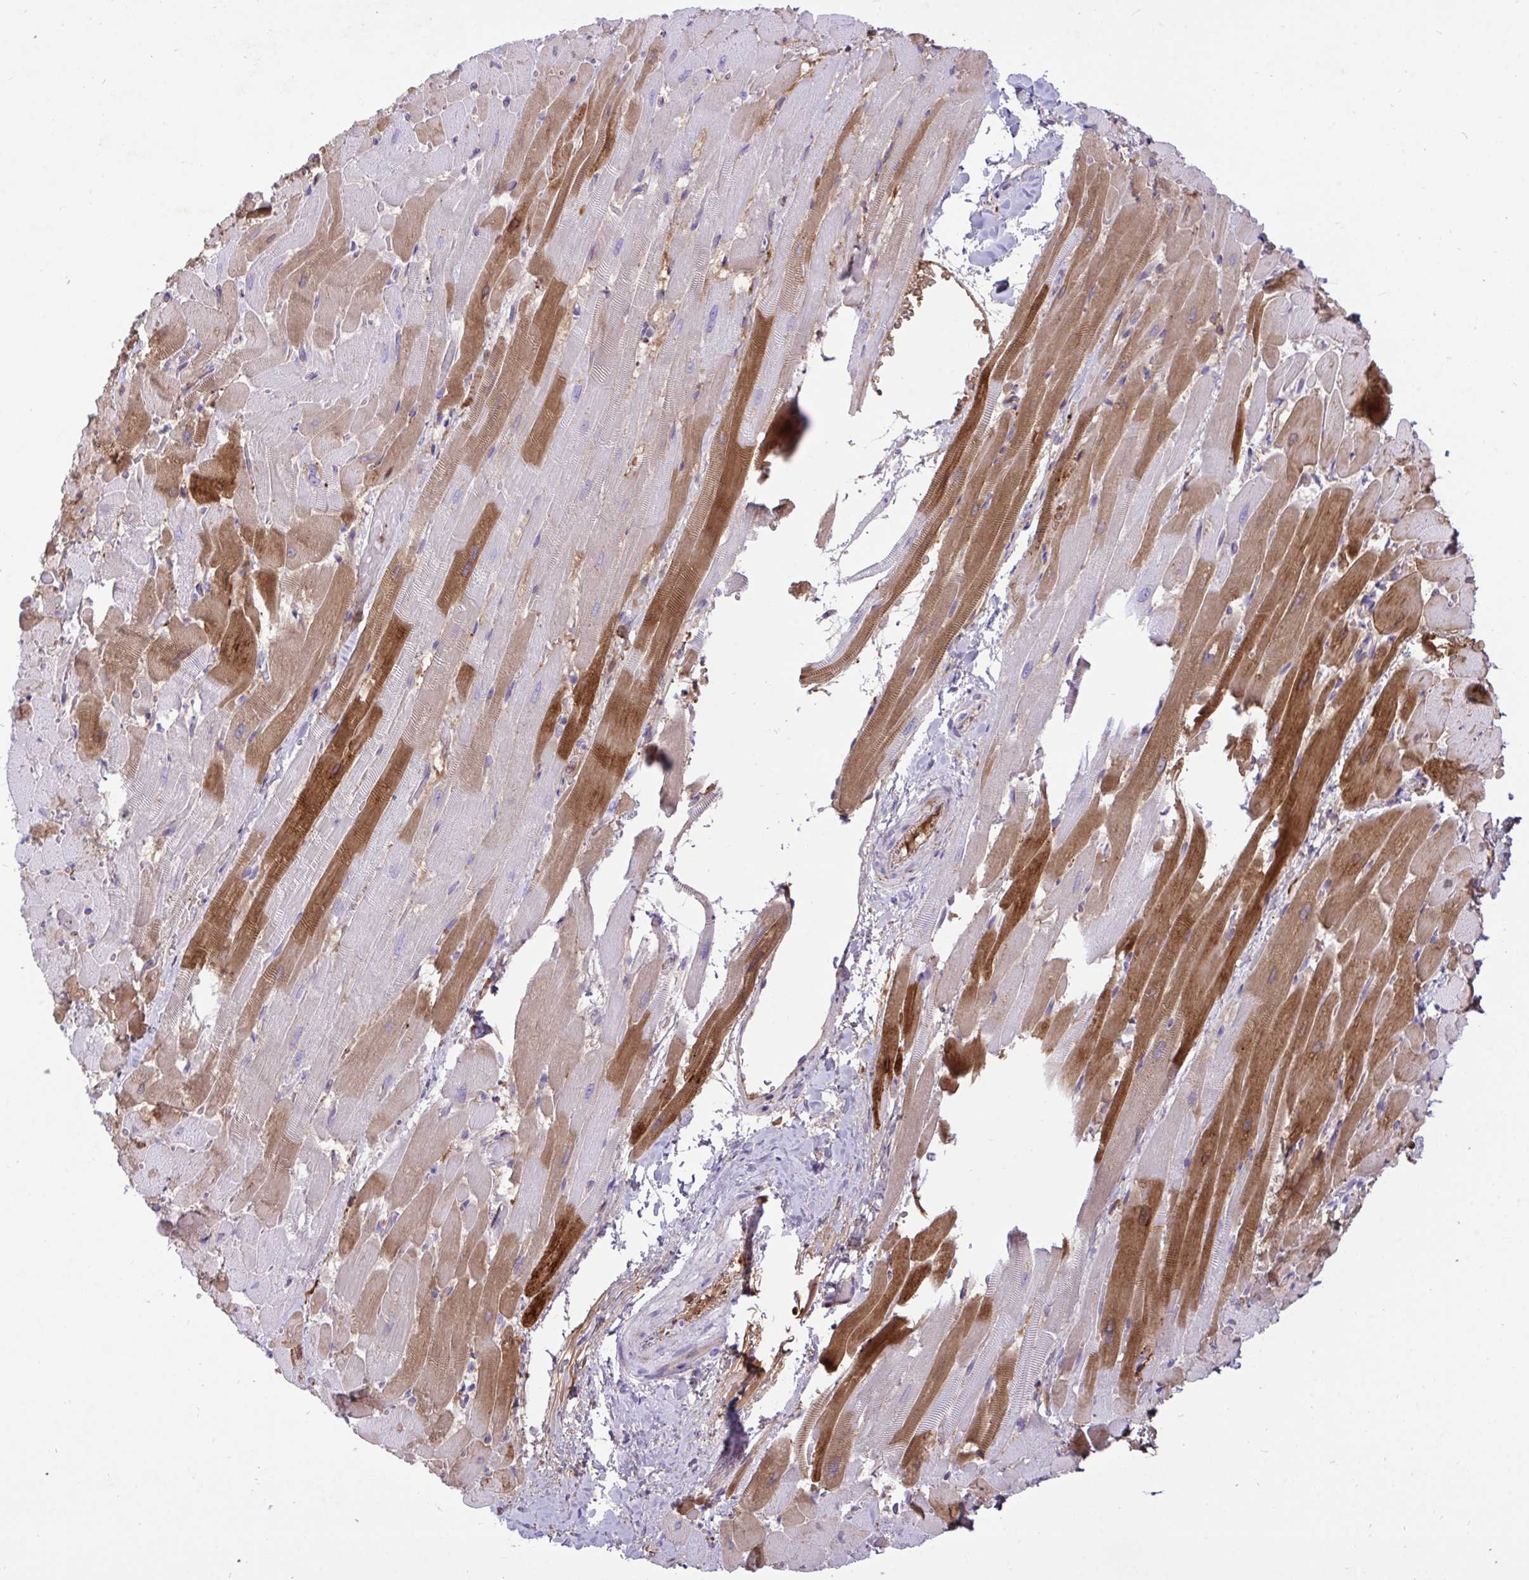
{"staining": {"intensity": "moderate", "quantity": ">75%", "location": "cytoplasmic/membranous"}, "tissue": "heart muscle", "cell_type": "Cardiomyocytes", "image_type": "normal", "snomed": [{"axis": "morphology", "description": "Normal tissue, NOS"}, {"axis": "topography", "description": "Heart"}], "caption": "Immunohistochemical staining of unremarkable human heart muscle displays >75% levels of moderate cytoplasmic/membranous protein positivity in about >75% of cardiomyocytes. The staining was performed using DAB (3,3'-diaminobenzidine), with brown indicating positive protein expression. Nuclei are stained blue with hematoxylin.", "gene": "F2", "patient": {"sex": "male", "age": 37}}